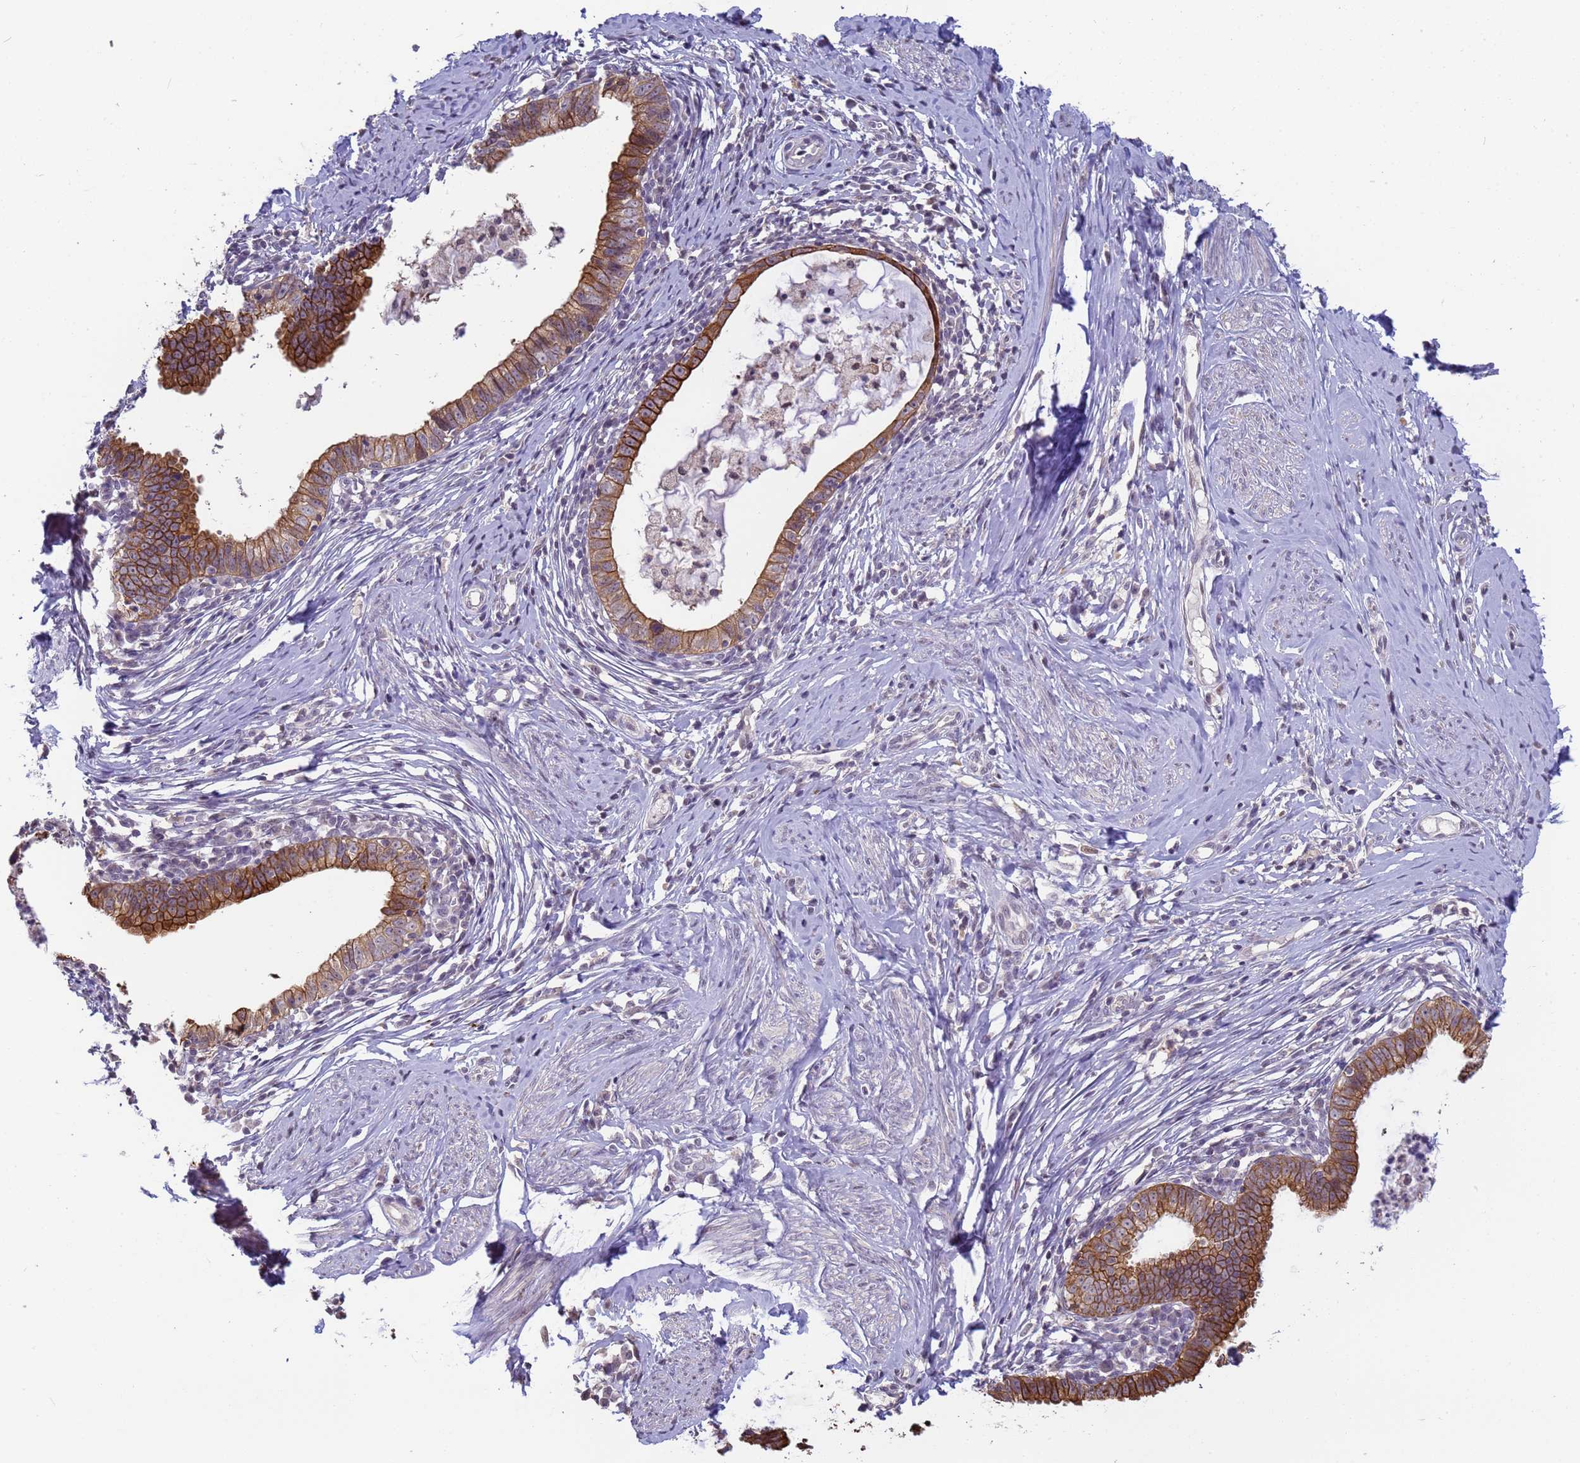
{"staining": {"intensity": "strong", "quantity": ">75%", "location": "cytoplasmic/membranous"}, "tissue": "cervical cancer", "cell_type": "Tumor cells", "image_type": "cancer", "snomed": [{"axis": "morphology", "description": "Adenocarcinoma, NOS"}, {"axis": "topography", "description": "Cervix"}], "caption": "This is an image of immunohistochemistry staining of cervical cancer, which shows strong expression in the cytoplasmic/membranous of tumor cells.", "gene": "VWA3A", "patient": {"sex": "female", "age": 36}}